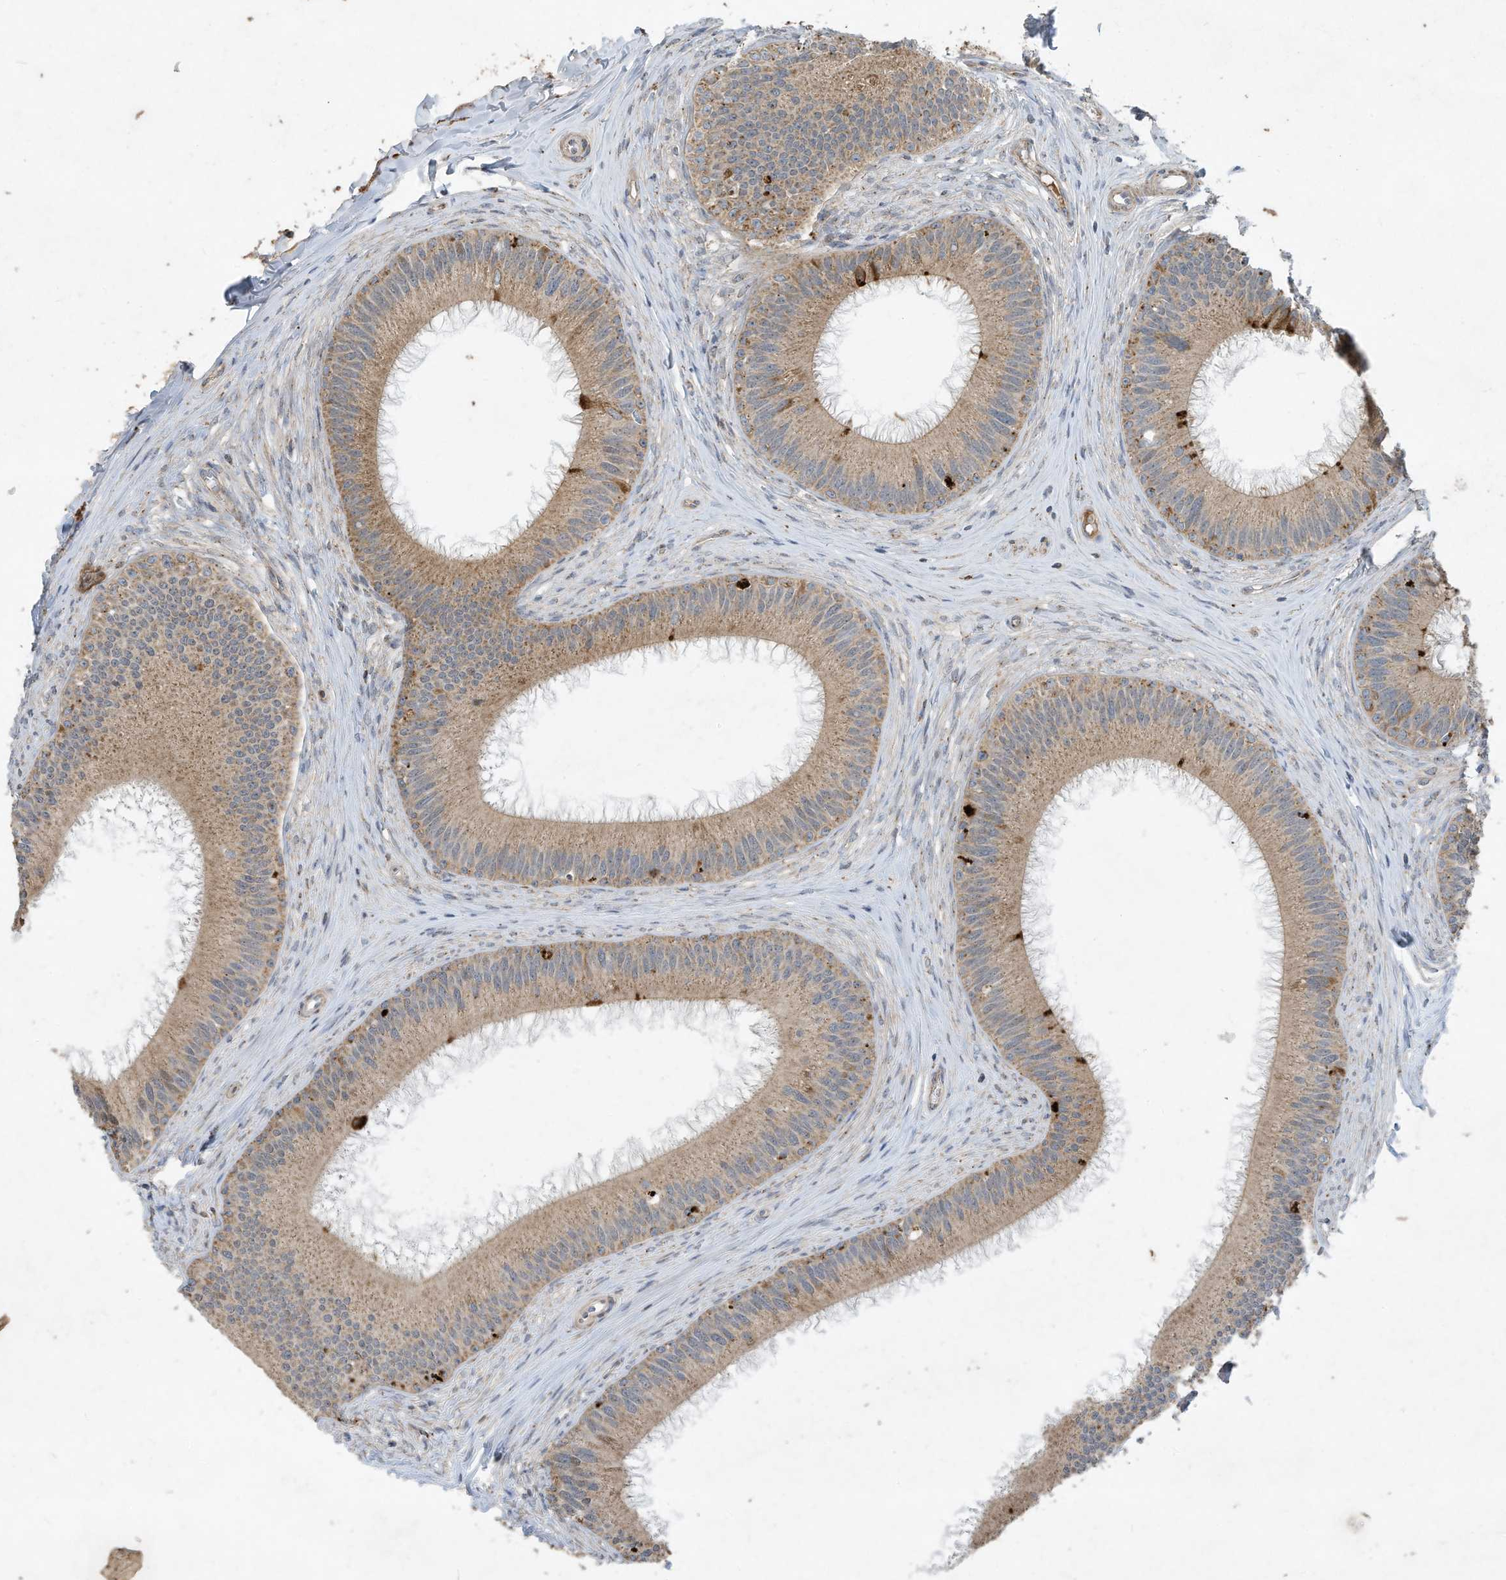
{"staining": {"intensity": "moderate", "quantity": ">75%", "location": "cytoplasmic/membranous"}, "tissue": "epididymis", "cell_type": "Glandular cells", "image_type": "normal", "snomed": [{"axis": "morphology", "description": "Normal tissue, NOS"}, {"axis": "topography", "description": "Epididymis"}], "caption": "Protein analysis of unremarkable epididymis reveals moderate cytoplasmic/membranous positivity in approximately >75% of glandular cells. The protein is shown in brown color, while the nuclei are stained blue.", "gene": "C2orf74", "patient": {"sex": "male", "age": 27}}